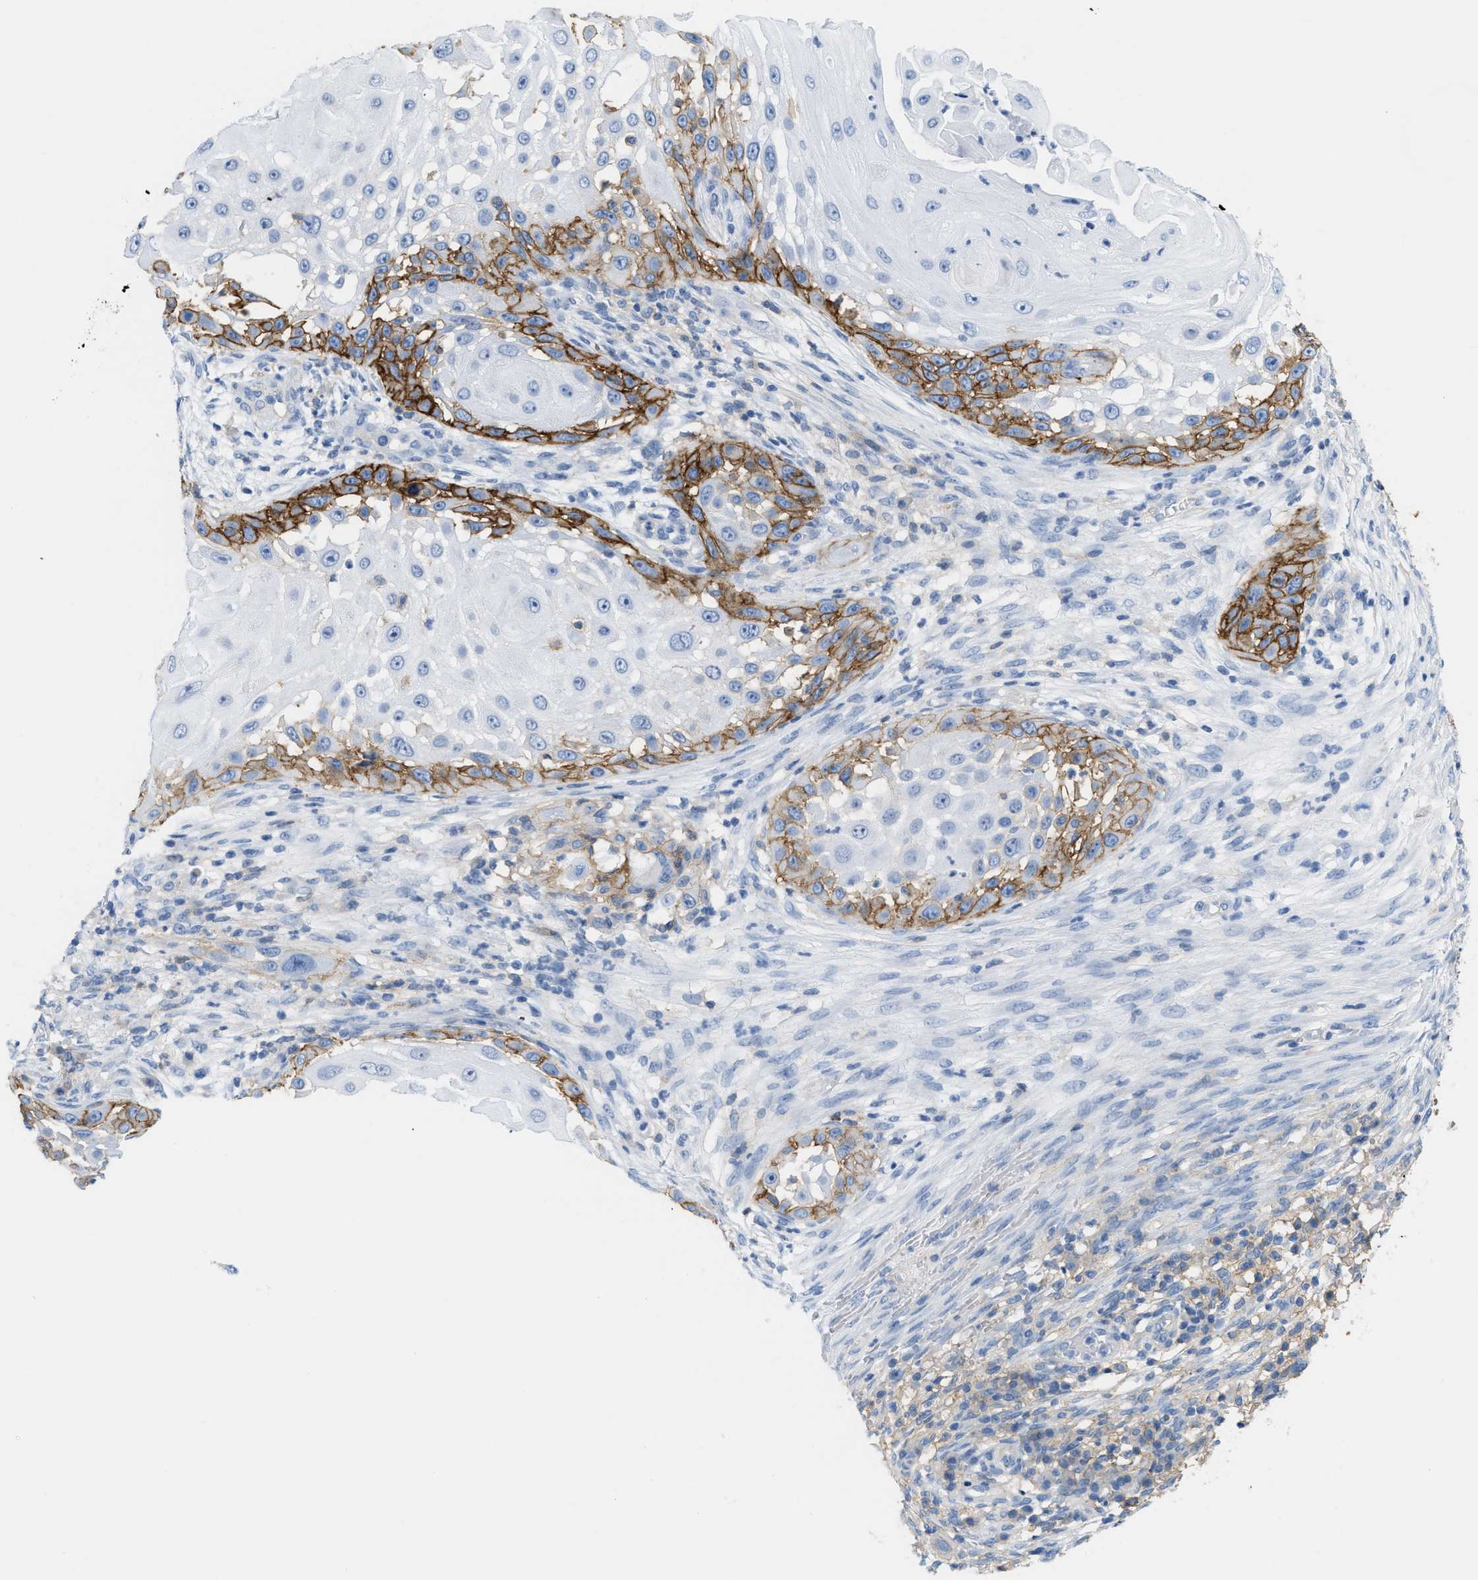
{"staining": {"intensity": "strong", "quantity": "<25%", "location": "cytoplasmic/membranous"}, "tissue": "skin cancer", "cell_type": "Tumor cells", "image_type": "cancer", "snomed": [{"axis": "morphology", "description": "Squamous cell carcinoma, NOS"}, {"axis": "topography", "description": "Skin"}], "caption": "DAB immunohistochemical staining of skin cancer shows strong cytoplasmic/membranous protein staining in about <25% of tumor cells.", "gene": "SLC3A2", "patient": {"sex": "female", "age": 44}}